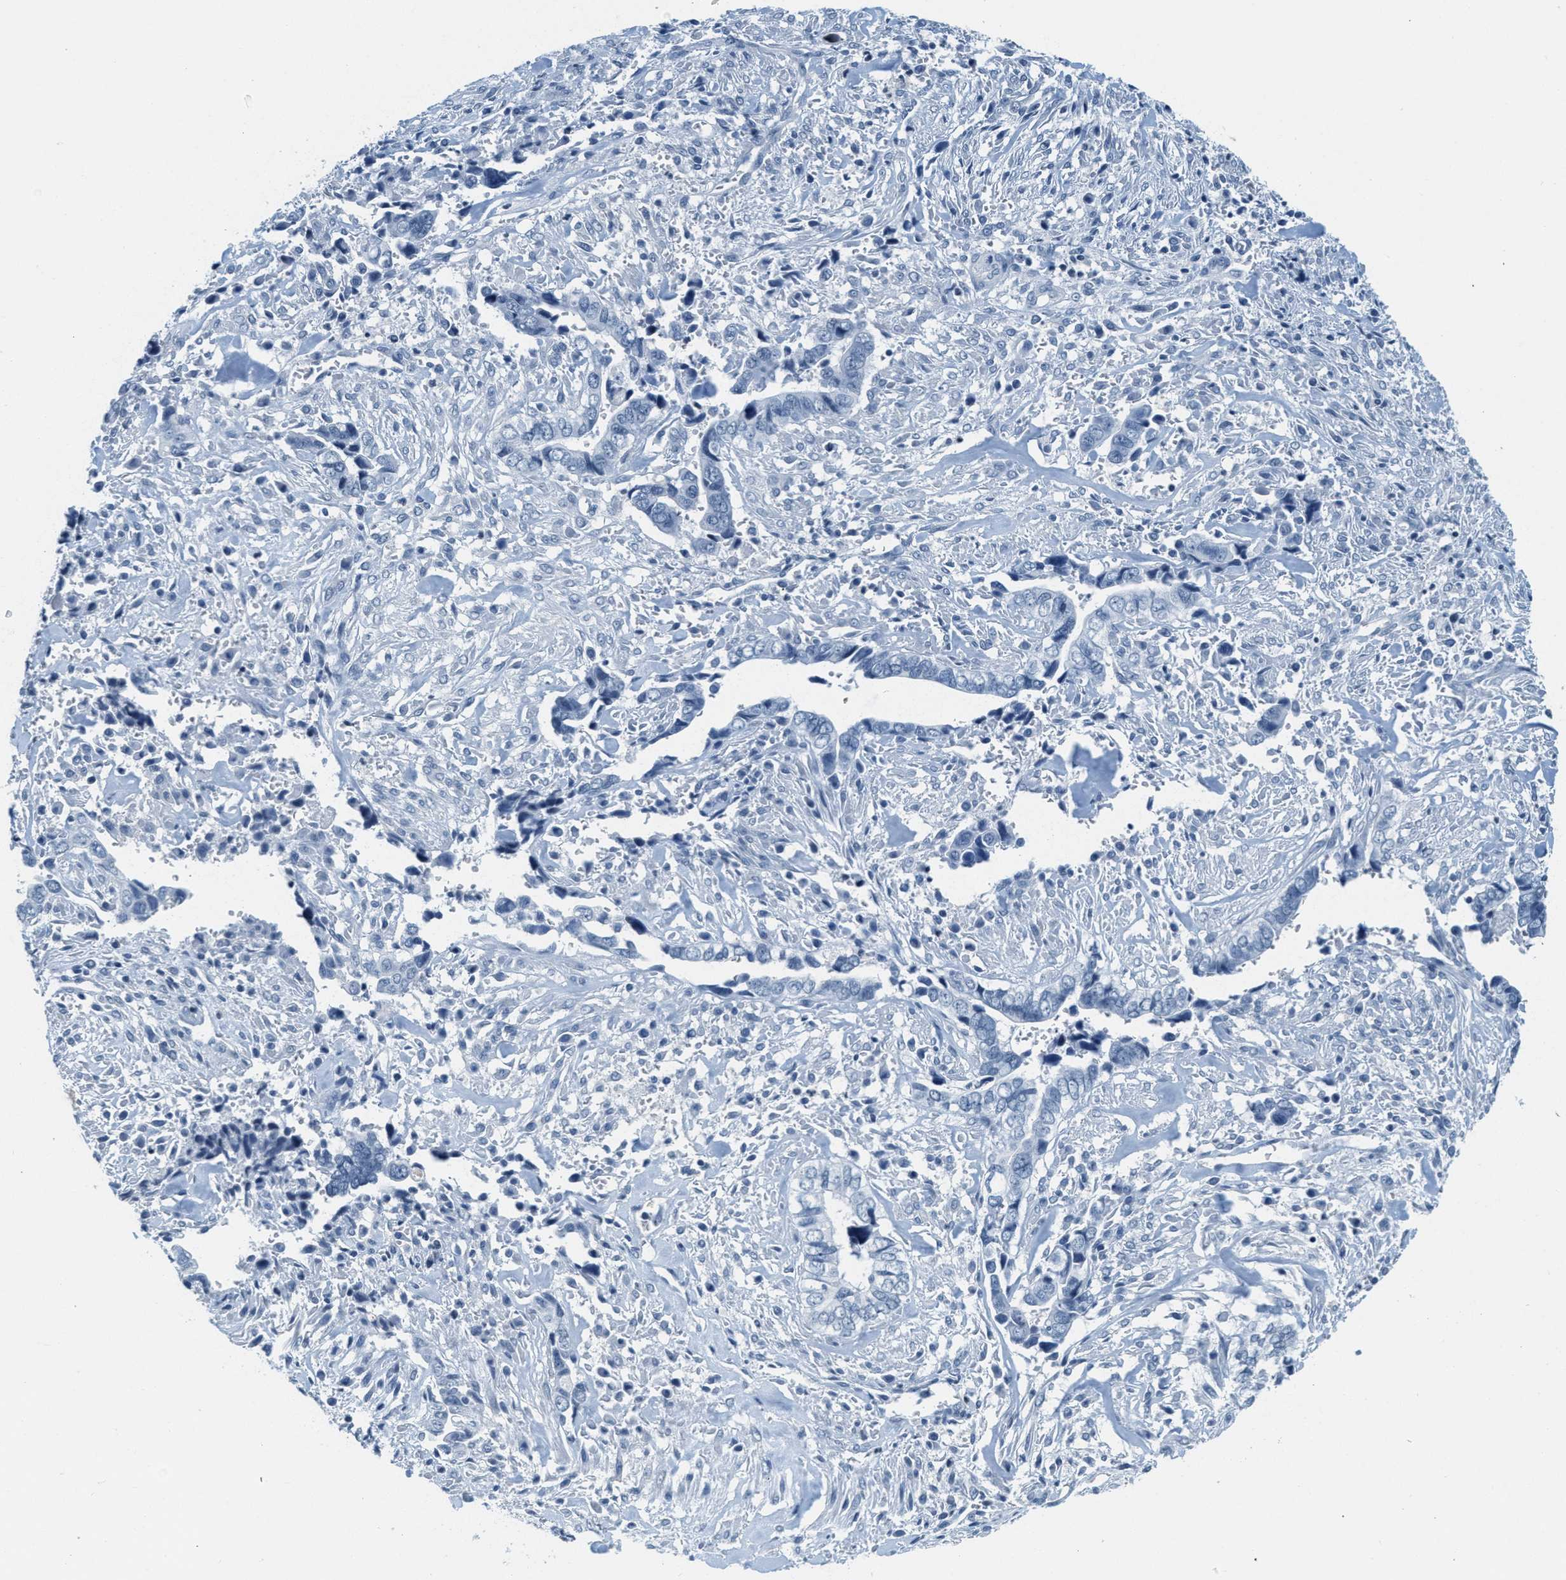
{"staining": {"intensity": "negative", "quantity": "none", "location": "none"}, "tissue": "liver cancer", "cell_type": "Tumor cells", "image_type": "cancer", "snomed": [{"axis": "morphology", "description": "Cholangiocarcinoma"}, {"axis": "topography", "description": "Liver"}], "caption": "This image is of liver cancer stained with immunohistochemistry to label a protein in brown with the nuclei are counter-stained blue. There is no positivity in tumor cells. (DAB immunohistochemistry (IHC) visualized using brightfield microscopy, high magnification).", "gene": "CA4", "patient": {"sex": "female", "age": 79}}